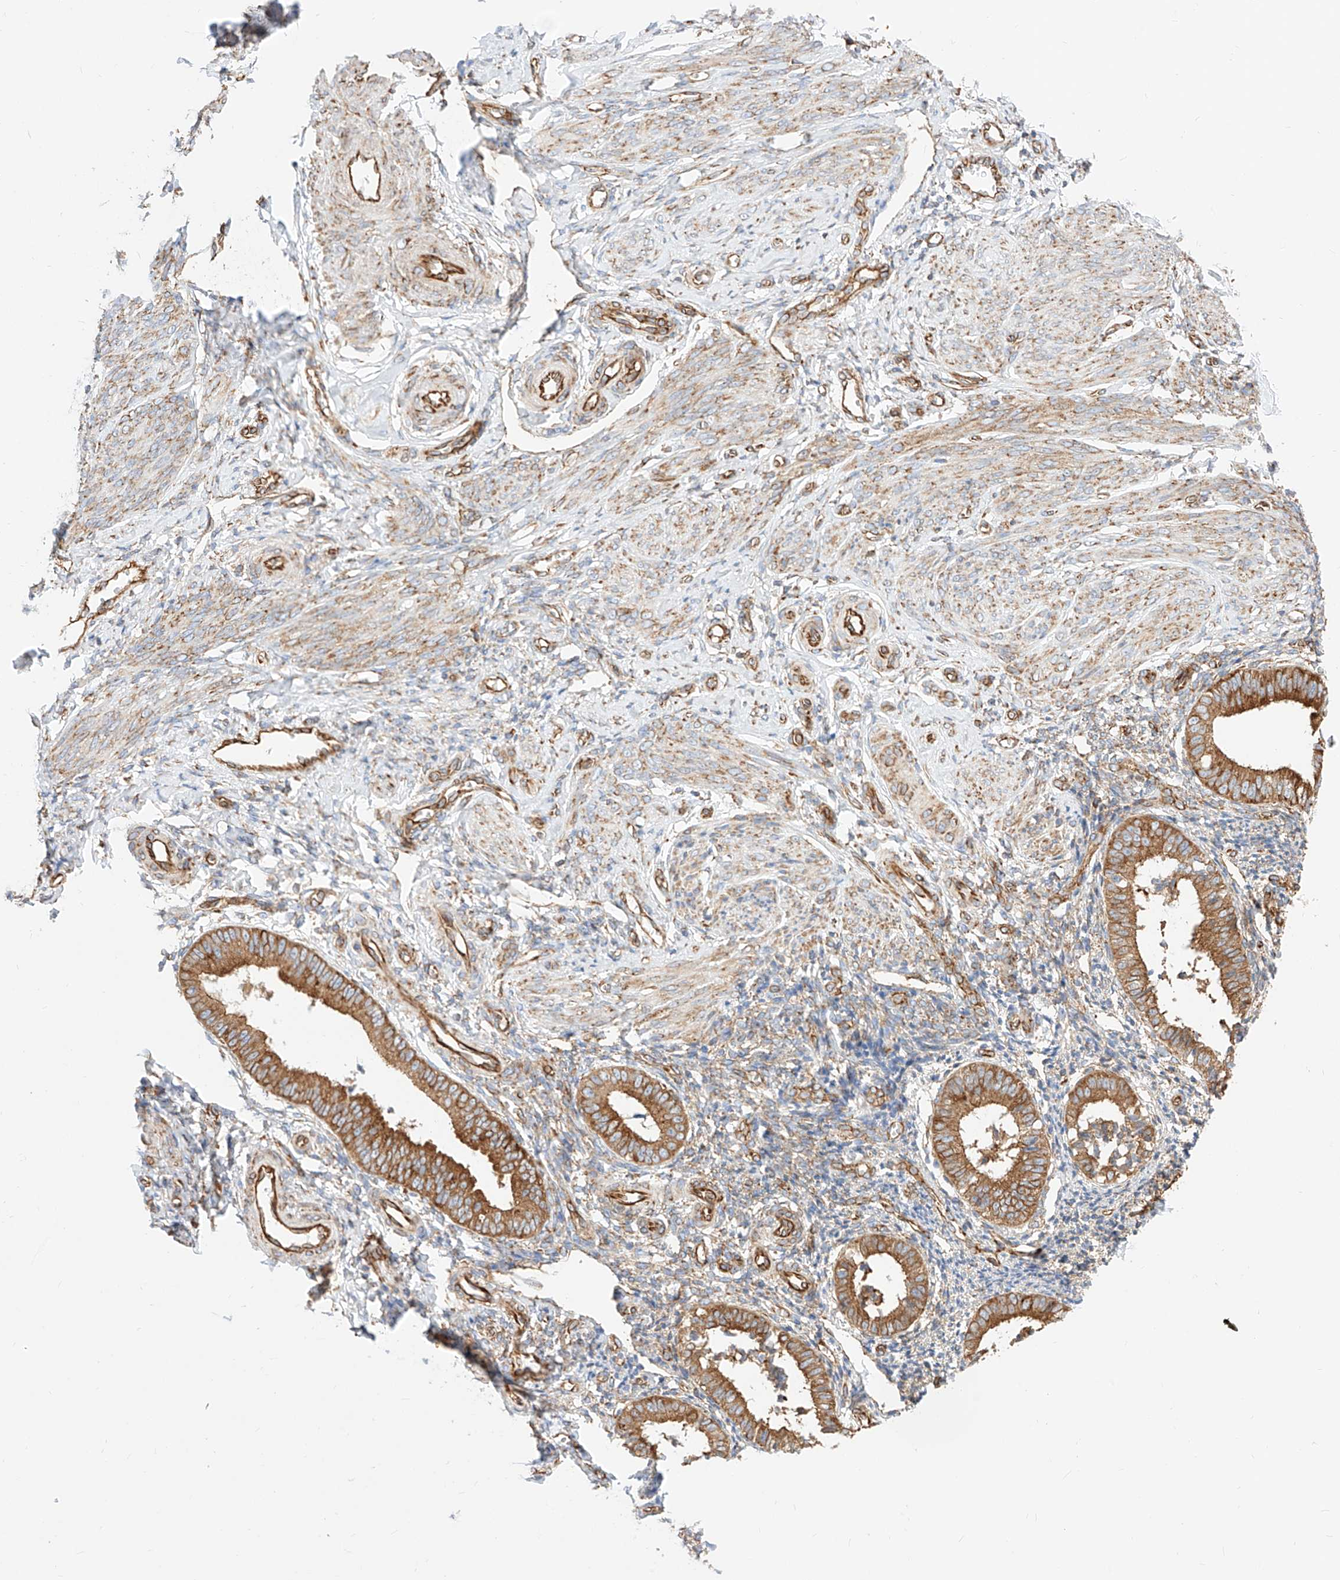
{"staining": {"intensity": "weak", "quantity": "25%-75%", "location": "cytoplasmic/membranous"}, "tissue": "endometrium", "cell_type": "Cells in endometrial stroma", "image_type": "normal", "snomed": [{"axis": "morphology", "description": "Normal tissue, NOS"}, {"axis": "topography", "description": "Uterus"}, {"axis": "topography", "description": "Endometrium"}], "caption": "A low amount of weak cytoplasmic/membranous positivity is present in about 25%-75% of cells in endometrial stroma in normal endometrium. (Stains: DAB in brown, nuclei in blue, Microscopy: brightfield microscopy at high magnification).", "gene": "CSGALNACT2", "patient": {"sex": "female", "age": 48}}